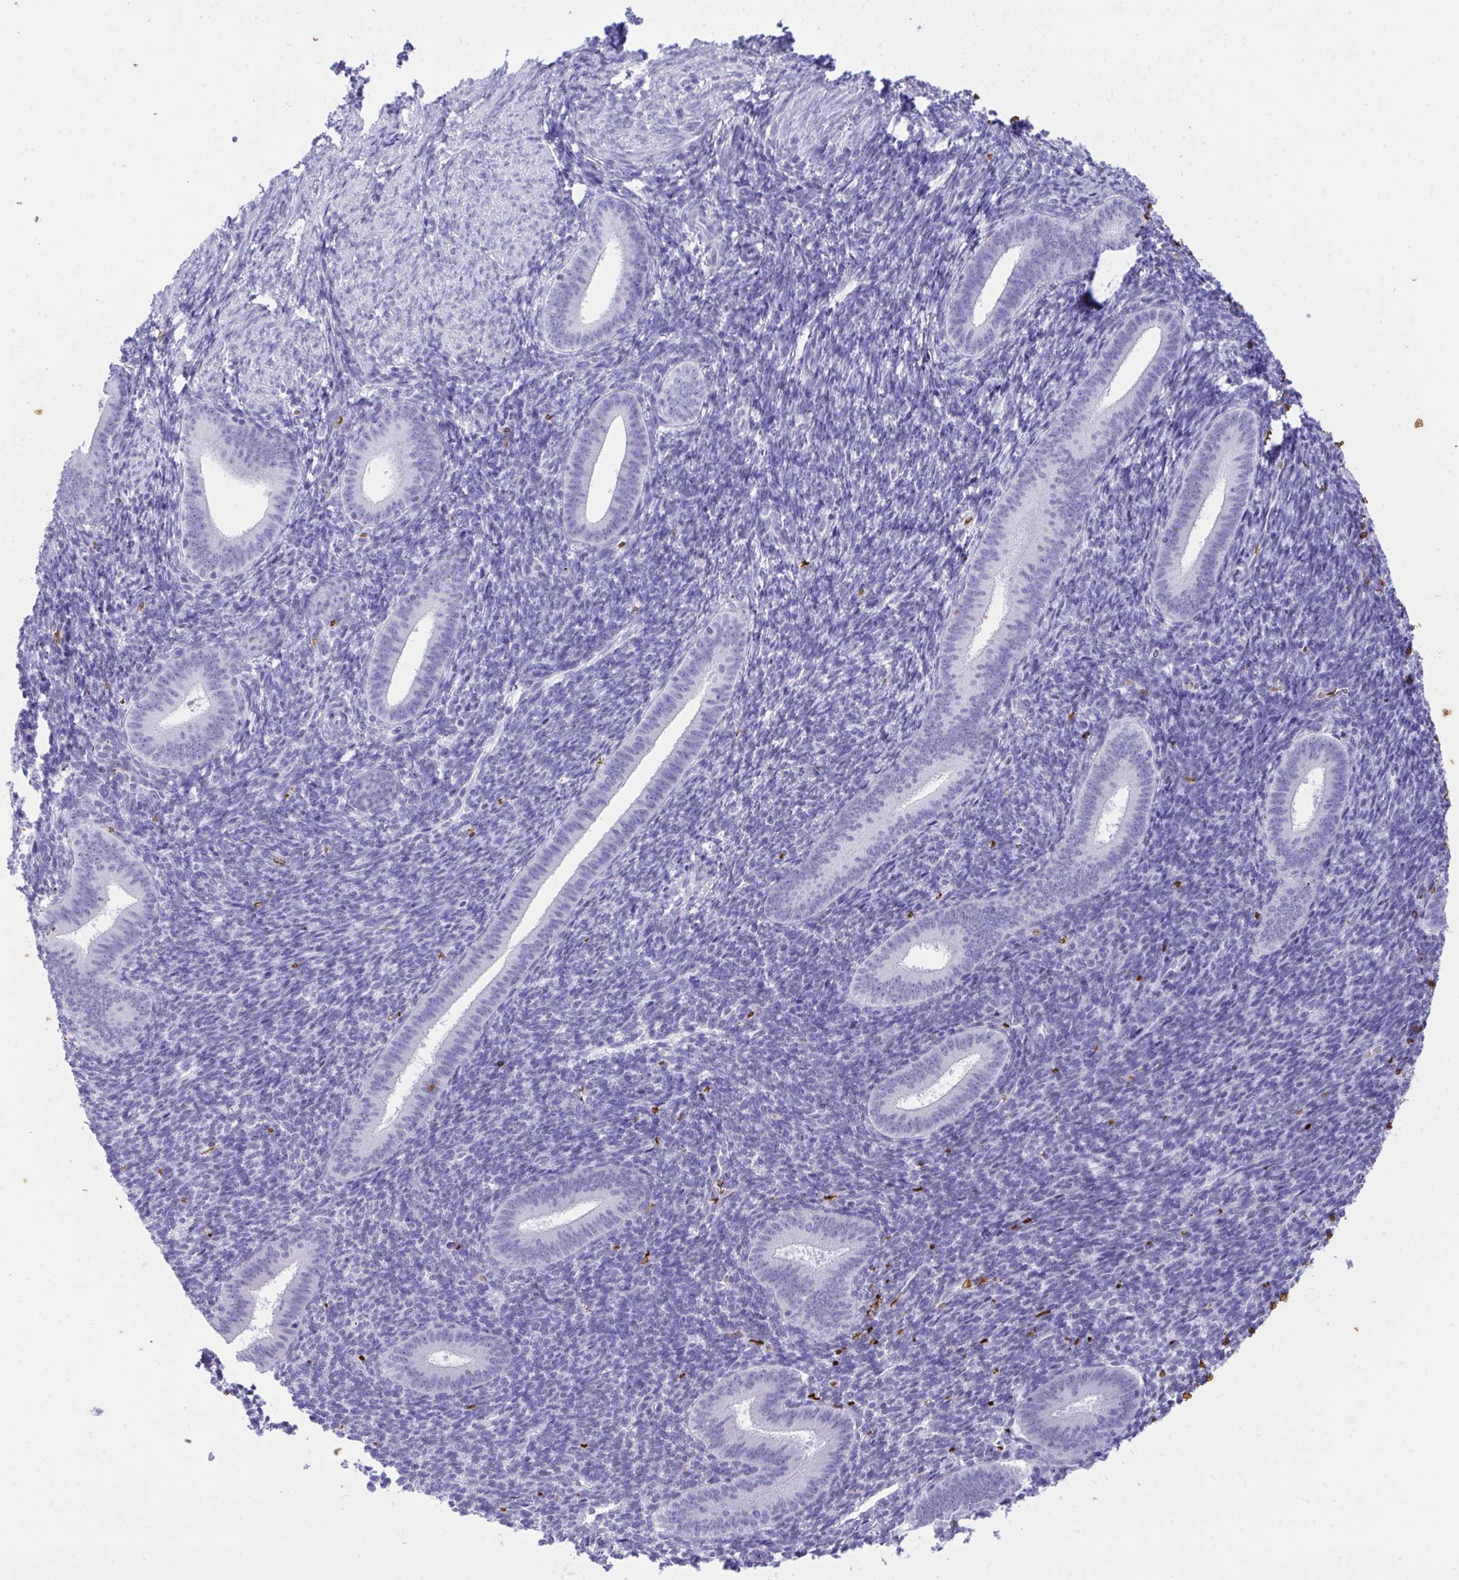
{"staining": {"intensity": "negative", "quantity": "none", "location": "none"}, "tissue": "endometrium", "cell_type": "Cells in endometrial stroma", "image_type": "normal", "snomed": [{"axis": "morphology", "description": "Normal tissue, NOS"}, {"axis": "topography", "description": "Endometrium"}], "caption": "Cells in endometrial stroma show no significant positivity in unremarkable endometrium.", "gene": "ANK1", "patient": {"sex": "female", "age": 25}}